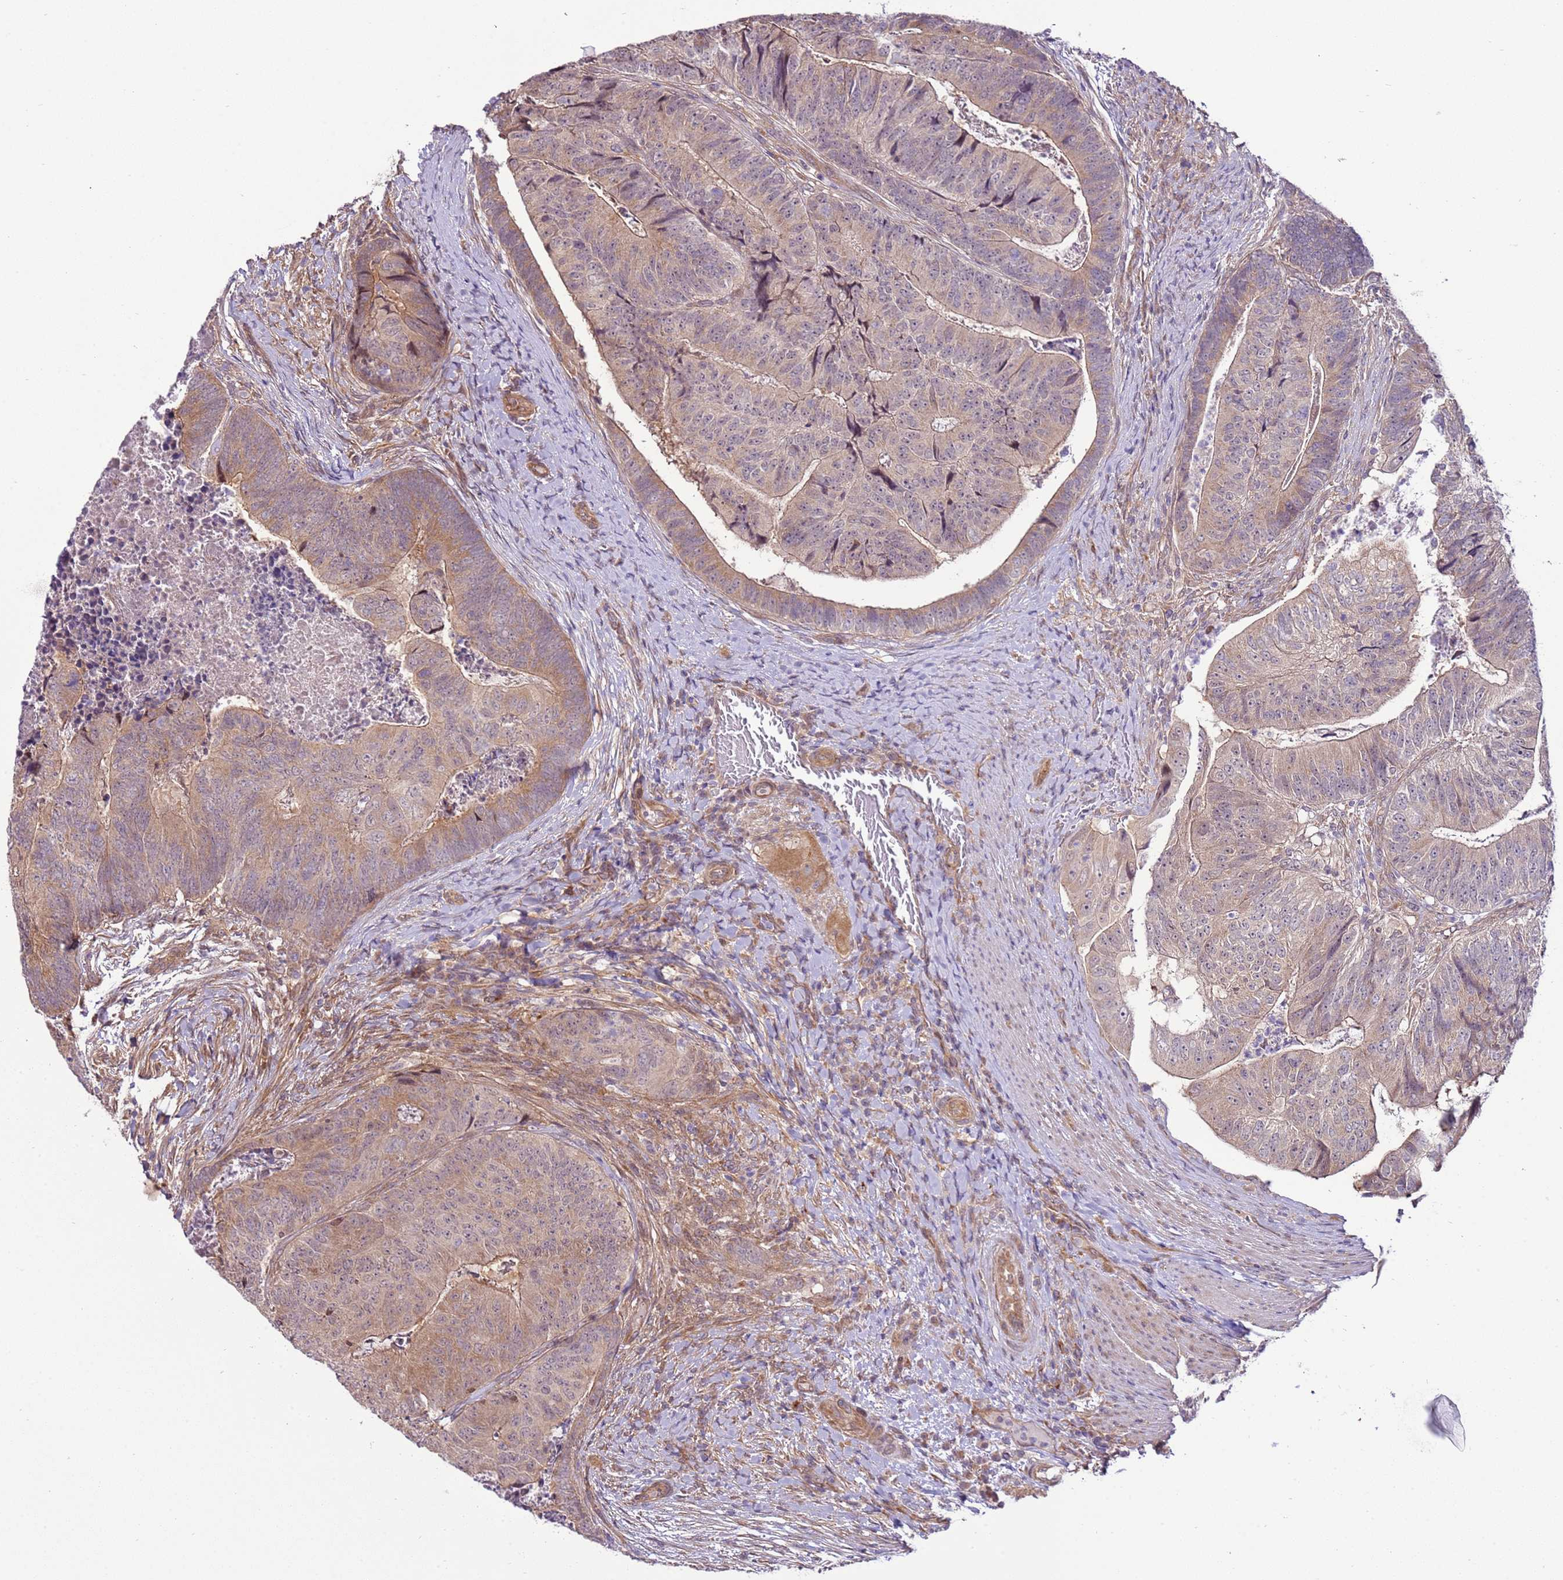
{"staining": {"intensity": "weak", "quantity": "25%-75%", "location": "cytoplasmic/membranous"}, "tissue": "colorectal cancer", "cell_type": "Tumor cells", "image_type": "cancer", "snomed": [{"axis": "morphology", "description": "Adenocarcinoma, NOS"}, {"axis": "topography", "description": "Colon"}], "caption": "Human colorectal cancer (adenocarcinoma) stained with a brown dye demonstrates weak cytoplasmic/membranous positive positivity in about 25%-75% of tumor cells.", "gene": "SCARA3", "patient": {"sex": "female", "age": 67}}